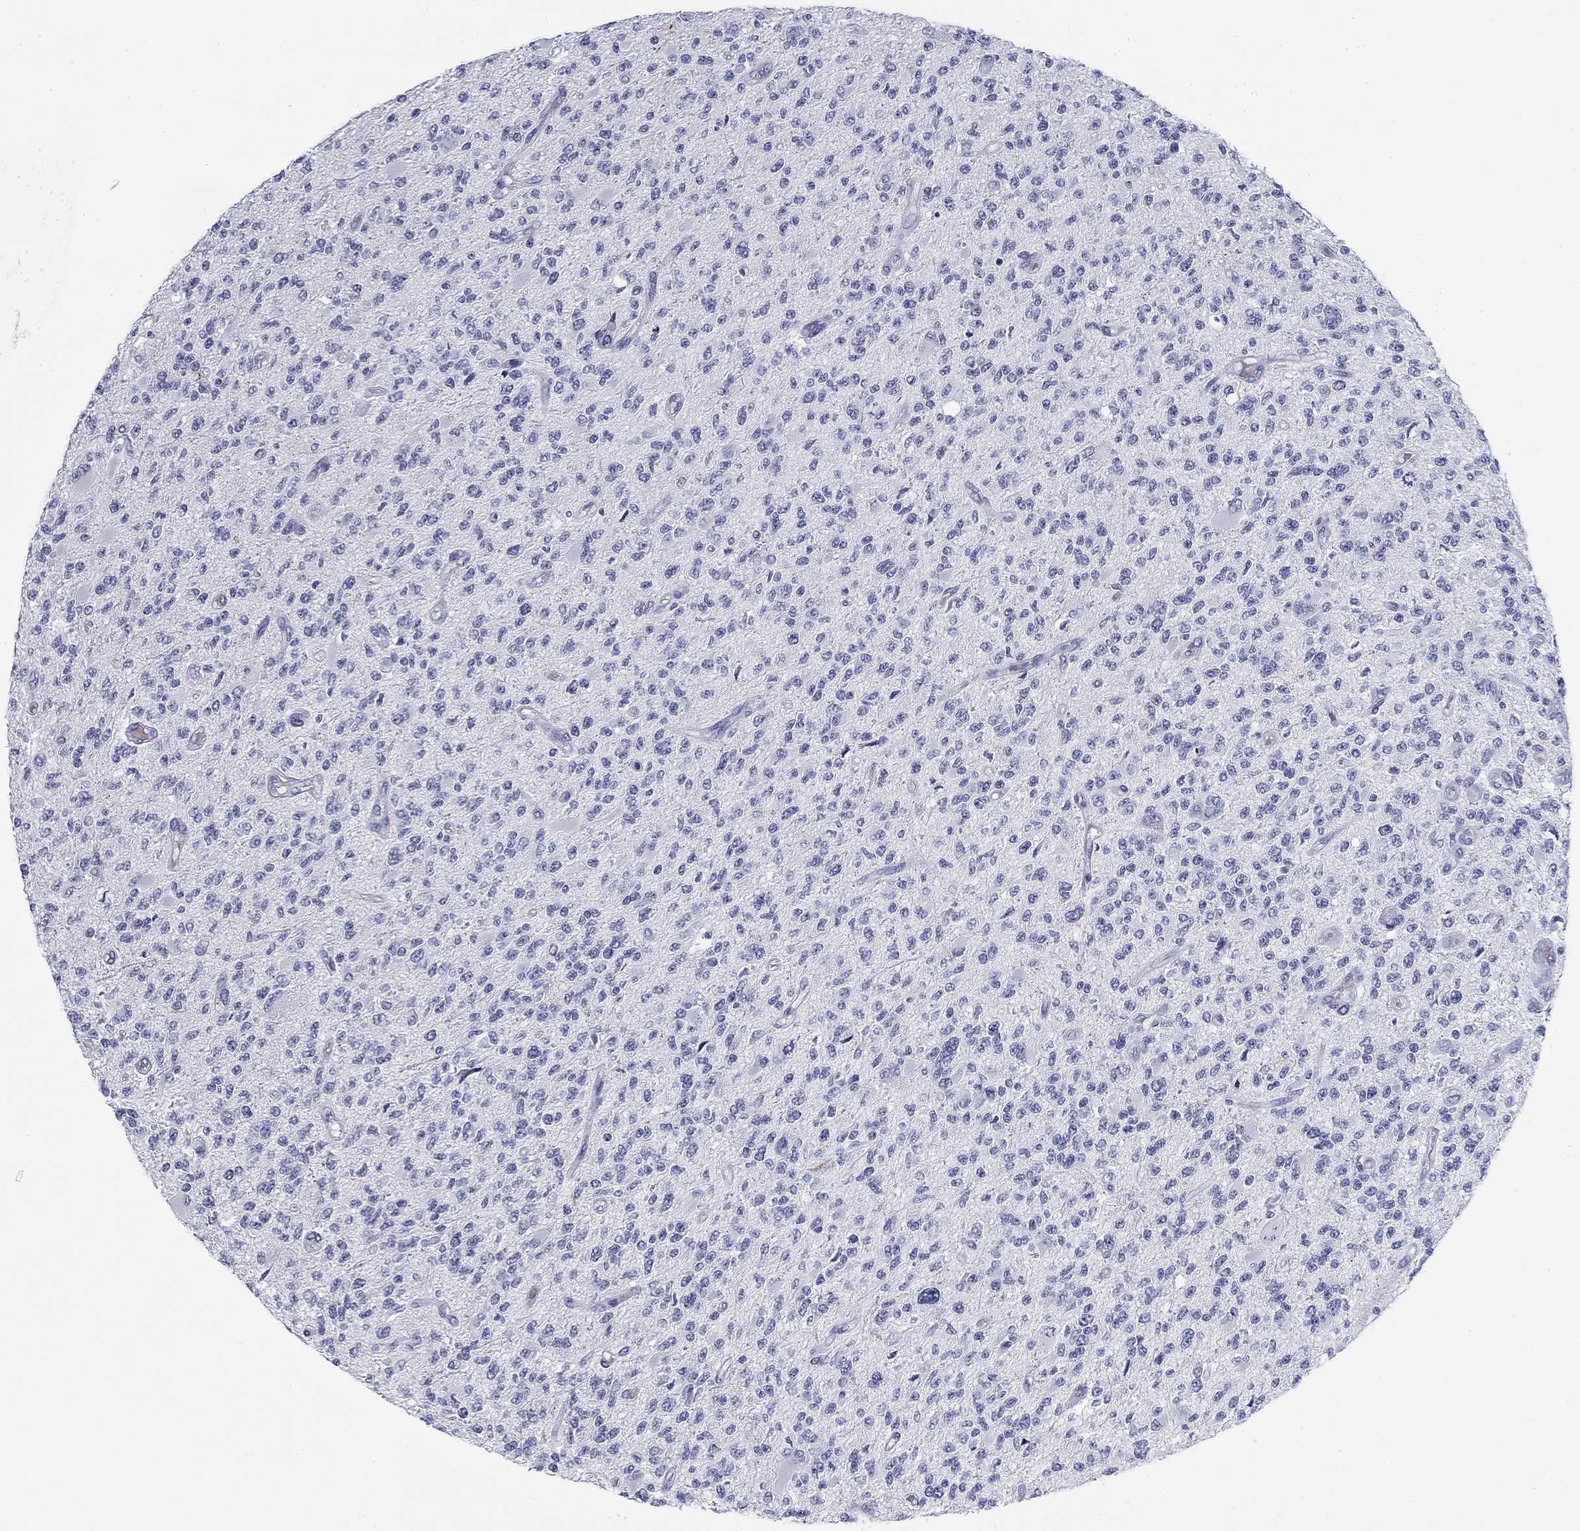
{"staining": {"intensity": "negative", "quantity": "none", "location": "none"}, "tissue": "glioma", "cell_type": "Tumor cells", "image_type": "cancer", "snomed": [{"axis": "morphology", "description": "Glioma, malignant, High grade"}, {"axis": "topography", "description": "Brain"}], "caption": "This image is of high-grade glioma (malignant) stained with immunohistochemistry (IHC) to label a protein in brown with the nuclei are counter-stained blue. There is no staining in tumor cells. (Stains: DAB (3,3'-diaminobenzidine) immunohistochemistry (IHC) with hematoxylin counter stain, Microscopy: brightfield microscopy at high magnification).", "gene": "CALB1", "patient": {"sex": "female", "age": 63}}